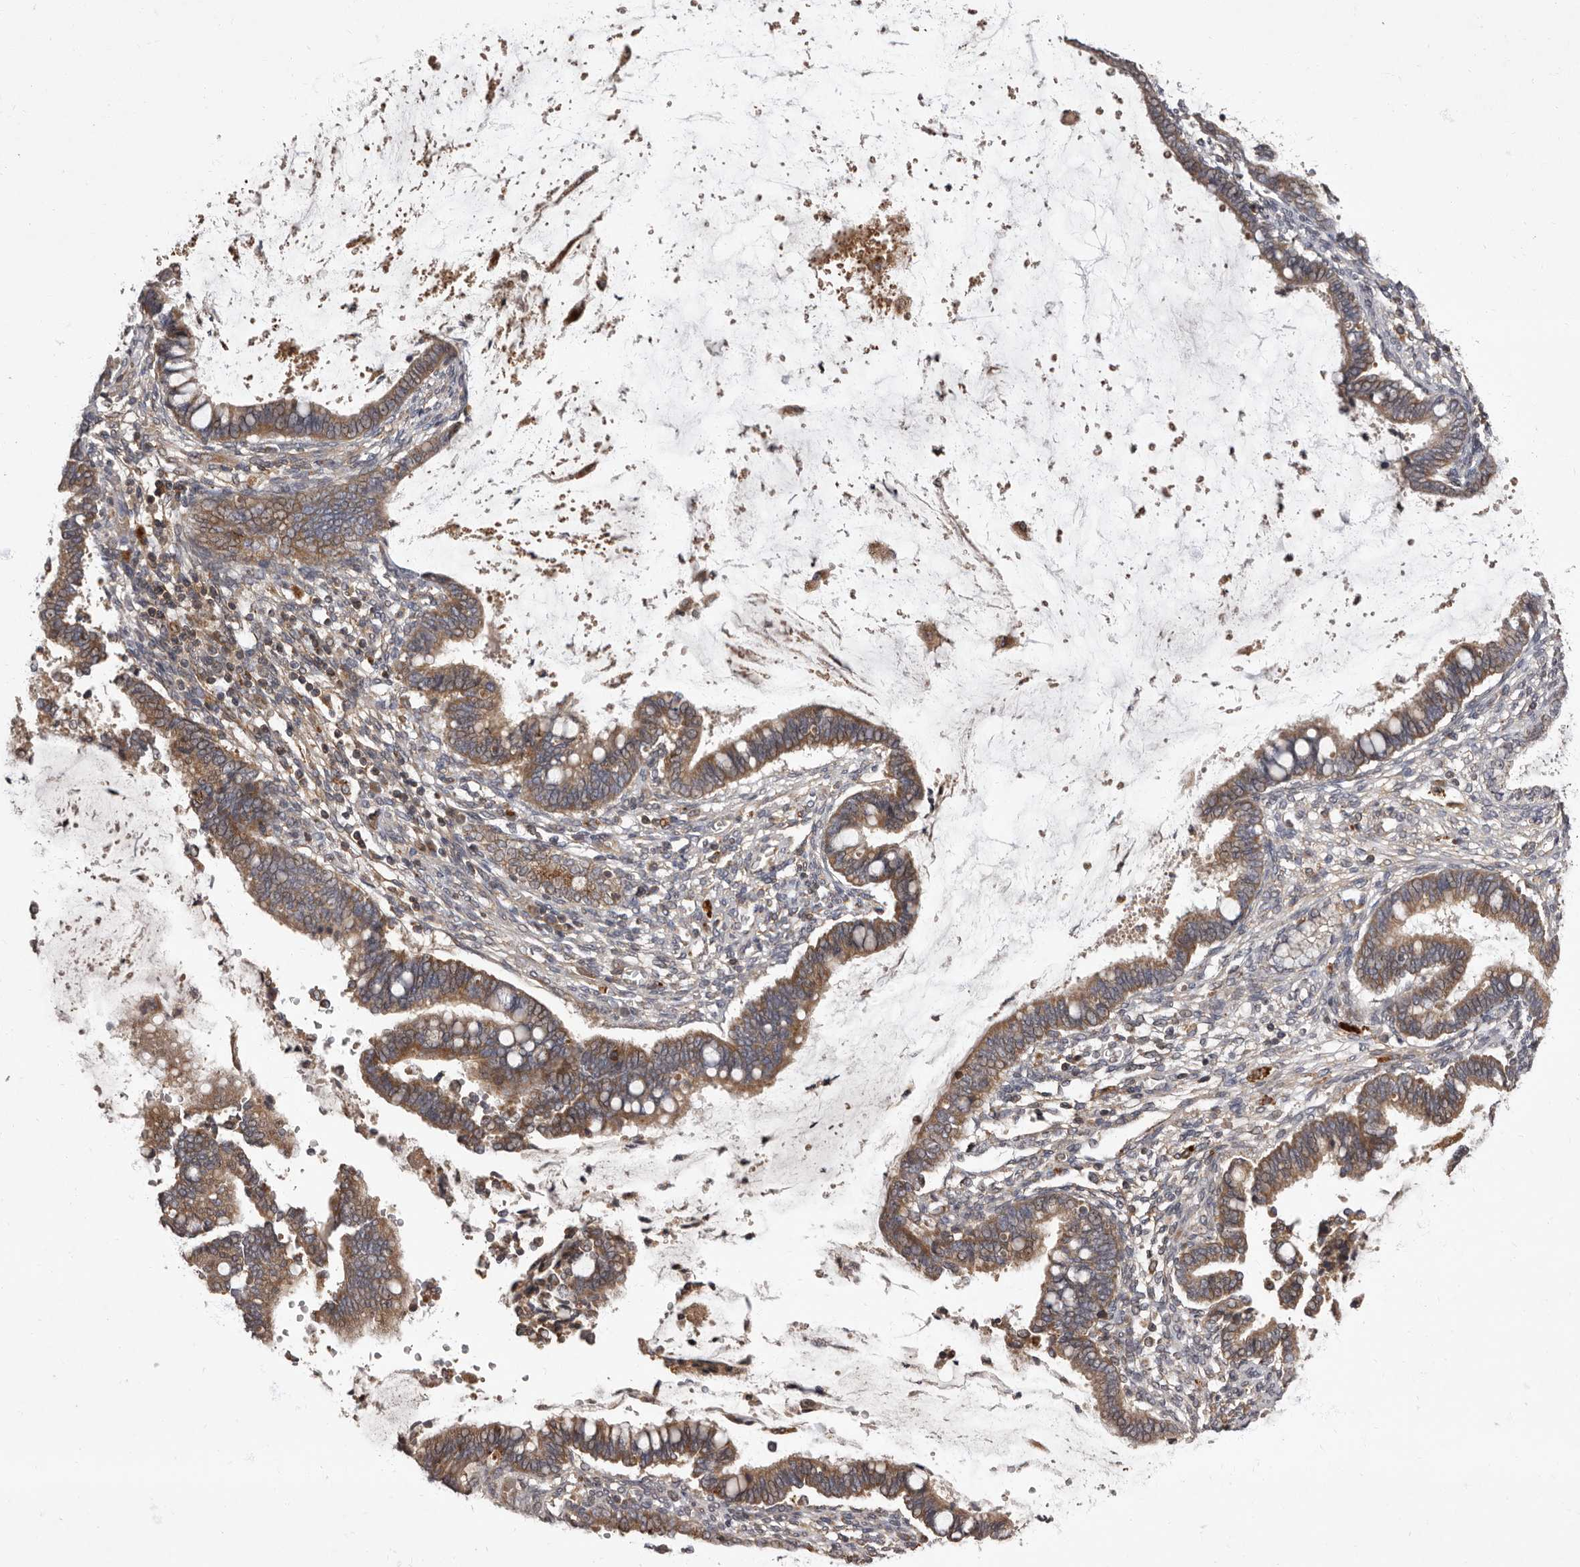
{"staining": {"intensity": "moderate", "quantity": ">75%", "location": "cytoplasmic/membranous"}, "tissue": "cervical cancer", "cell_type": "Tumor cells", "image_type": "cancer", "snomed": [{"axis": "morphology", "description": "Adenocarcinoma, NOS"}, {"axis": "topography", "description": "Cervix"}], "caption": "Adenocarcinoma (cervical) tissue displays moderate cytoplasmic/membranous expression in about >75% of tumor cells, visualized by immunohistochemistry.", "gene": "ADCY2", "patient": {"sex": "female", "age": 44}}